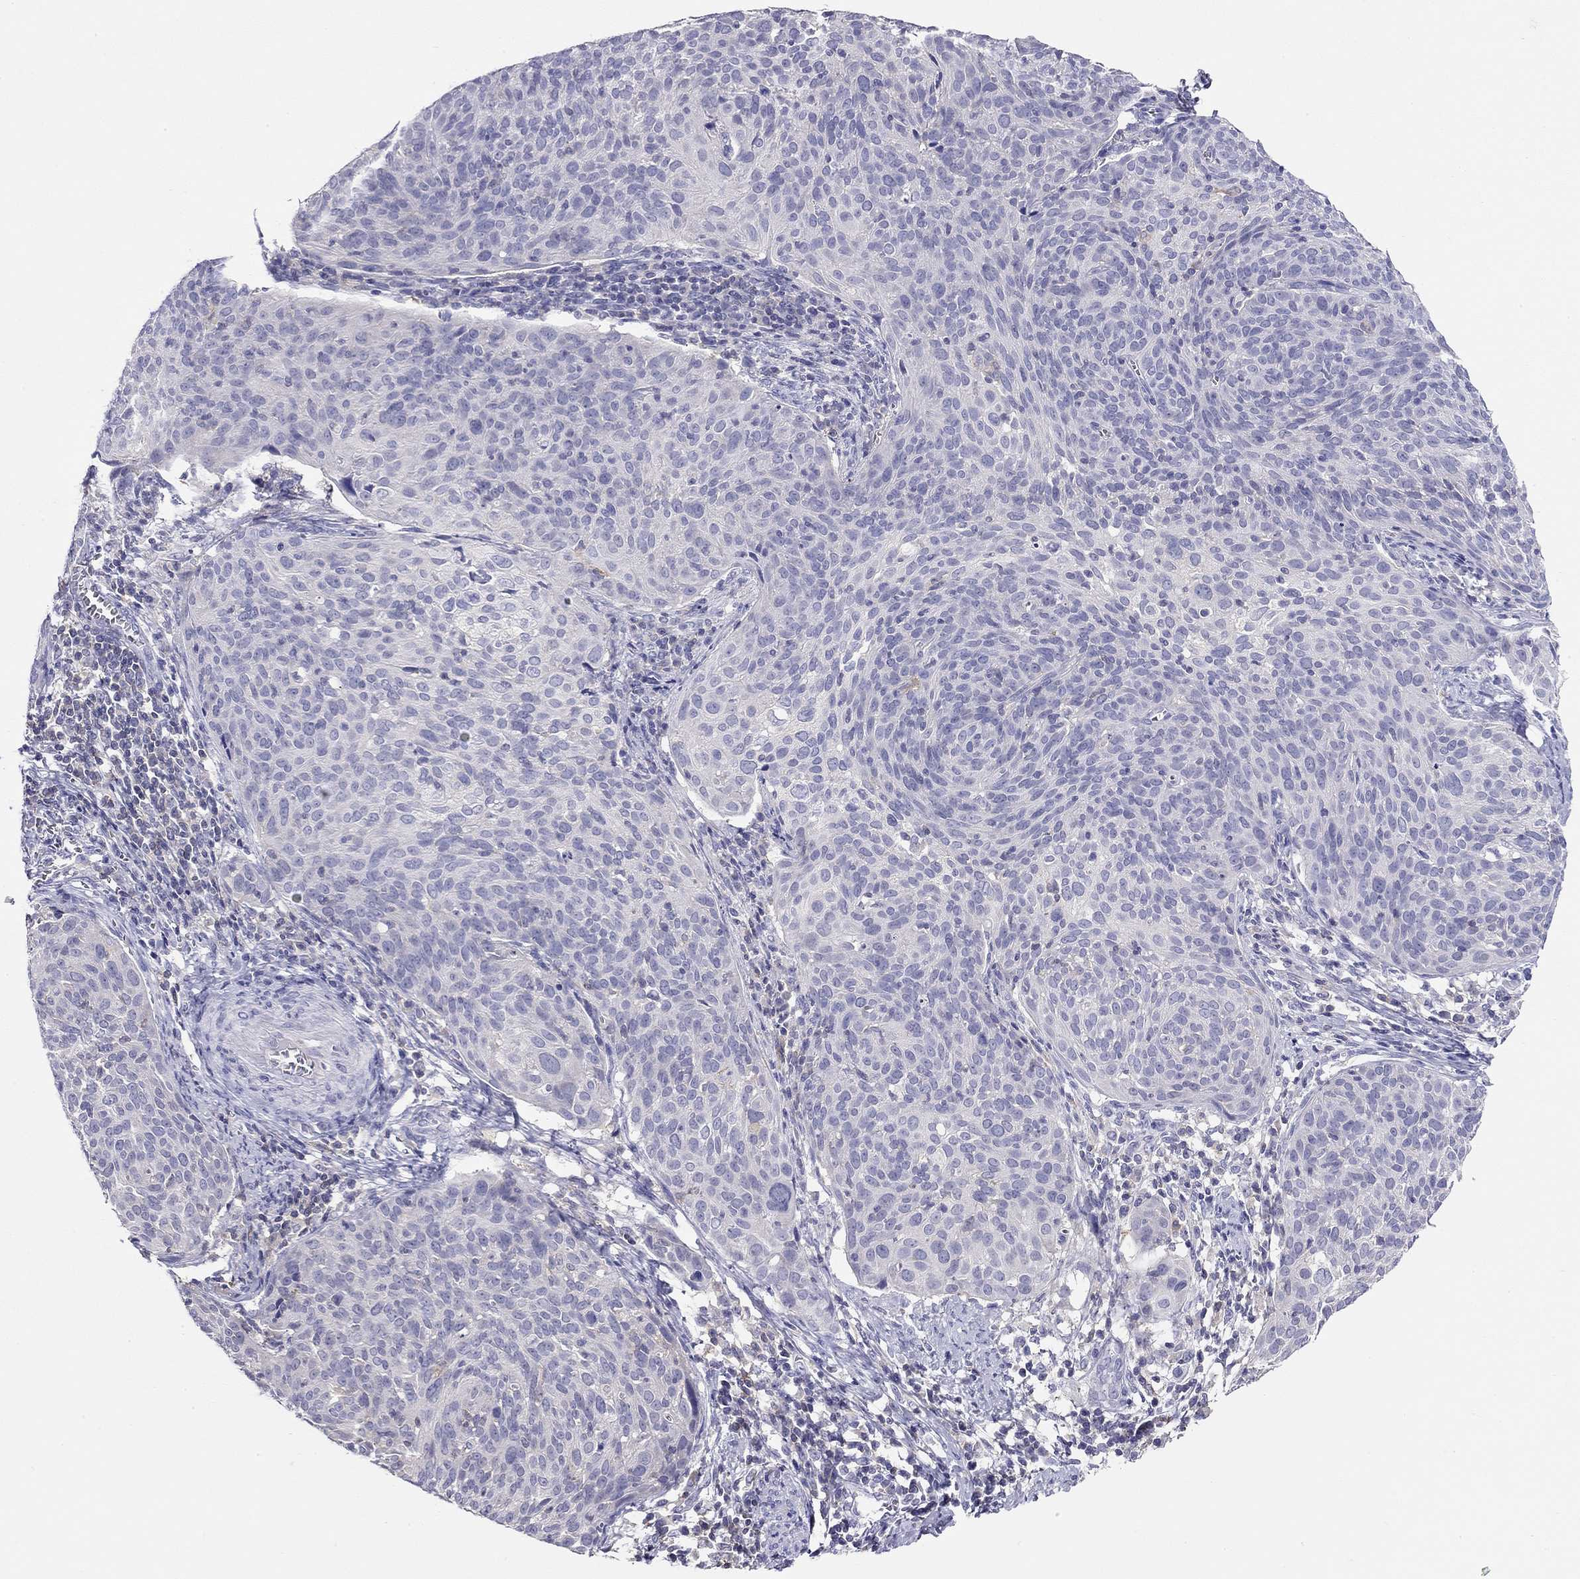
{"staining": {"intensity": "negative", "quantity": "none", "location": "none"}, "tissue": "cervical cancer", "cell_type": "Tumor cells", "image_type": "cancer", "snomed": [{"axis": "morphology", "description": "Squamous cell carcinoma, NOS"}, {"axis": "topography", "description": "Cervix"}], "caption": "IHC micrograph of cervical squamous cell carcinoma stained for a protein (brown), which demonstrates no staining in tumor cells.", "gene": "CITED1", "patient": {"sex": "female", "age": 39}}